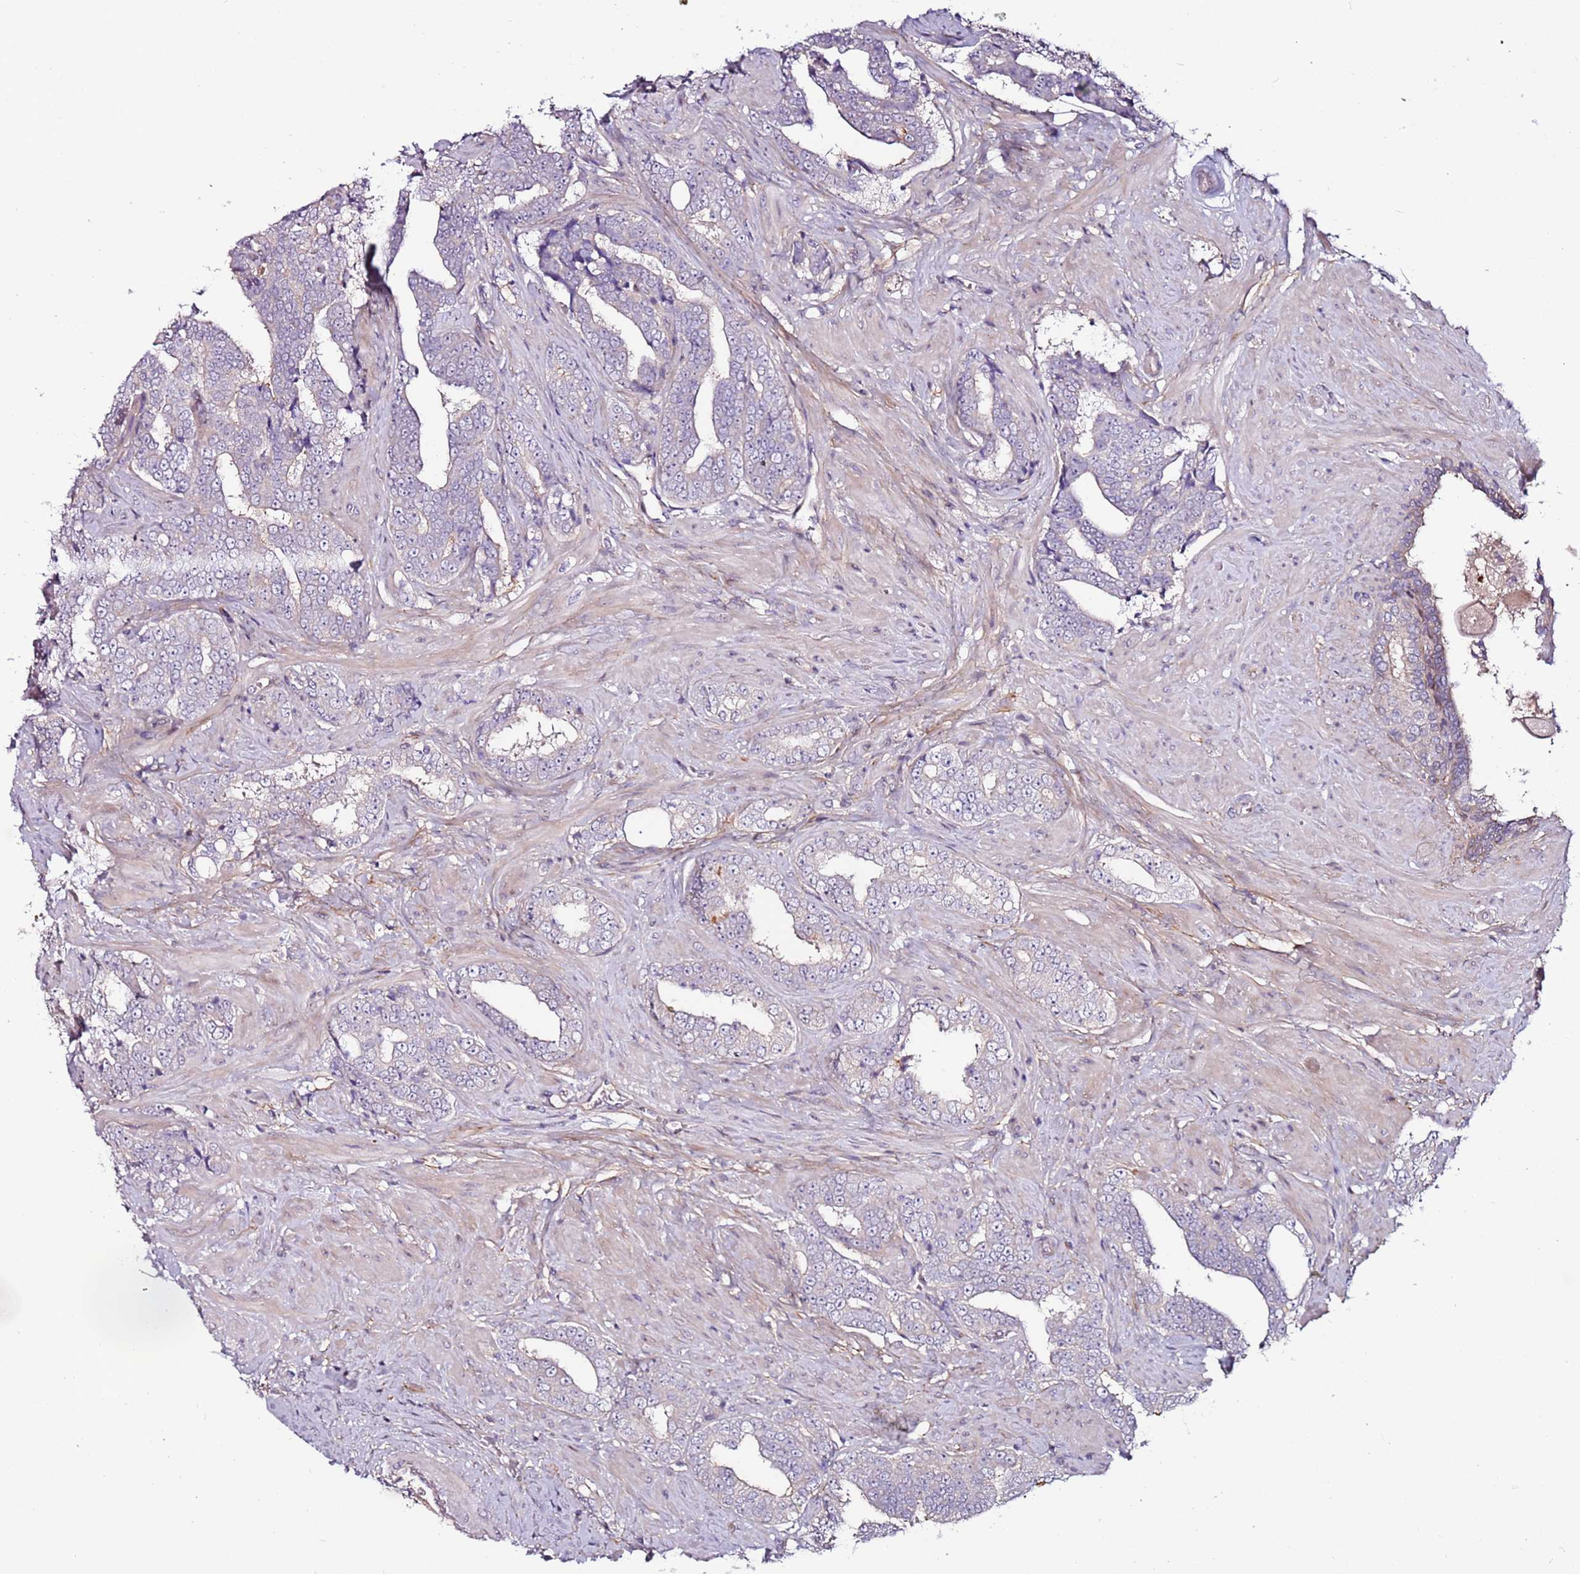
{"staining": {"intensity": "negative", "quantity": "none", "location": "none"}, "tissue": "prostate cancer", "cell_type": "Tumor cells", "image_type": "cancer", "snomed": [{"axis": "morphology", "description": "Adenocarcinoma, High grade"}, {"axis": "topography", "description": "Prostate"}], "caption": "Tumor cells are negative for protein expression in human prostate cancer (high-grade adenocarcinoma).", "gene": "MTG2", "patient": {"sex": "male", "age": 67}}